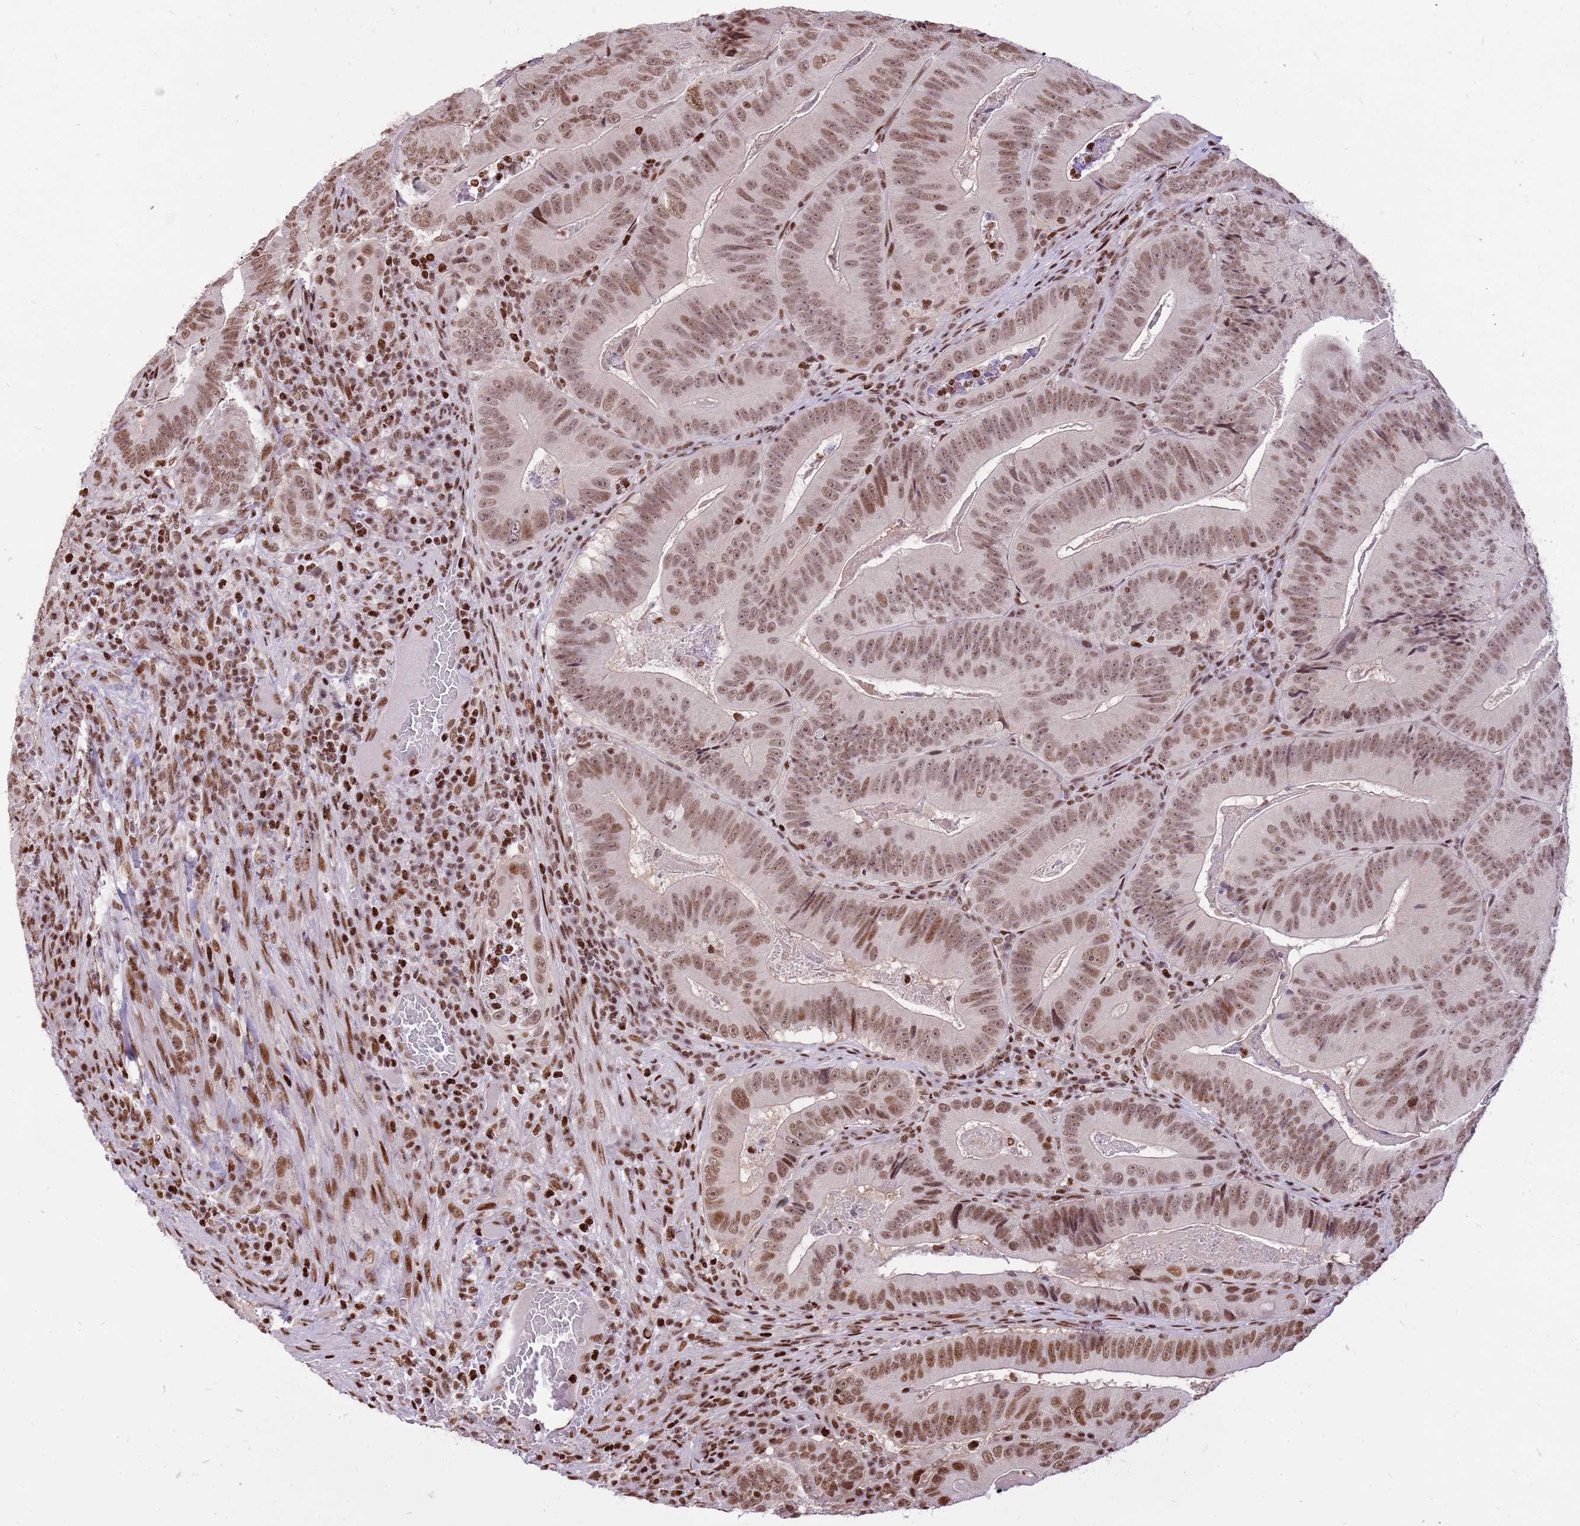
{"staining": {"intensity": "moderate", "quantity": ">75%", "location": "nuclear"}, "tissue": "colorectal cancer", "cell_type": "Tumor cells", "image_type": "cancer", "snomed": [{"axis": "morphology", "description": "Adenocarcinoma, NOS"}, {"axis": "topography", "description": "Colon"}], "caption": "Human colorectal adenocarcinoma stained for a protein (brown) exhibits moderate nuclear positive positivity in approximately >75% of tumor cells.", "gene": "WASHC4", "patient": {"sex": "female", "age": 86}}